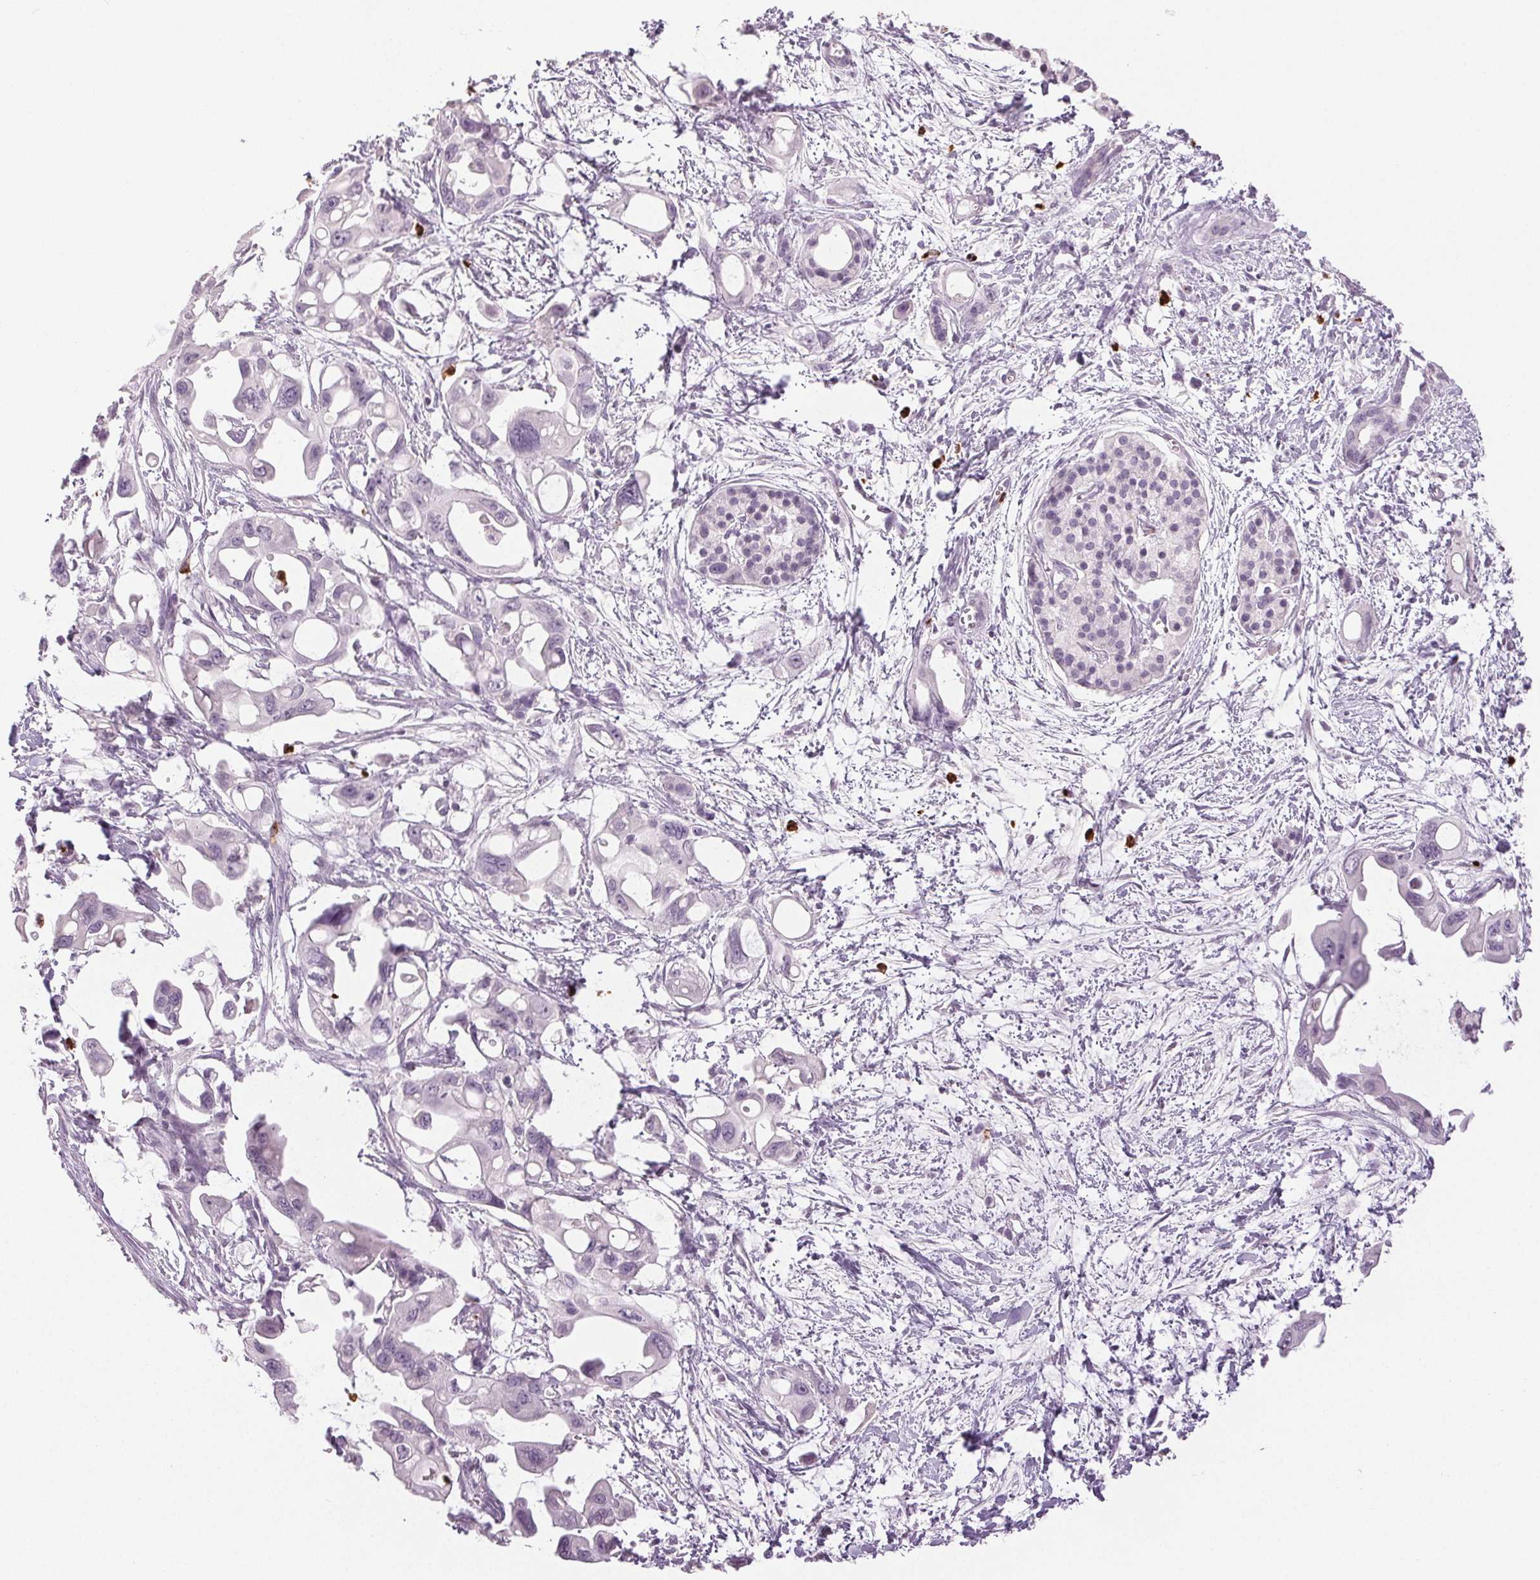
{"staining": {"intensity": "negative", "quantity": "none", "location": "none"}, "tissue": "pancreatic cancer", "cell_type": "Tumor cells", "image_type": "cancer", "snomed": [{"axis": "morphology", "description": "Adenocarcinoma, NOS"}, {"axis": "topography", "description": "Pancreas"}], "caption": "Pancreatic cancer was stained to show a protein in brown. There is no significant positivity in tumor cells. The staining is performed using DAB brown chromogen with nuclei counter-stained in using hematoxylin.", "gene": "LTF", "patient": {"sex": "male", "age": 61}}